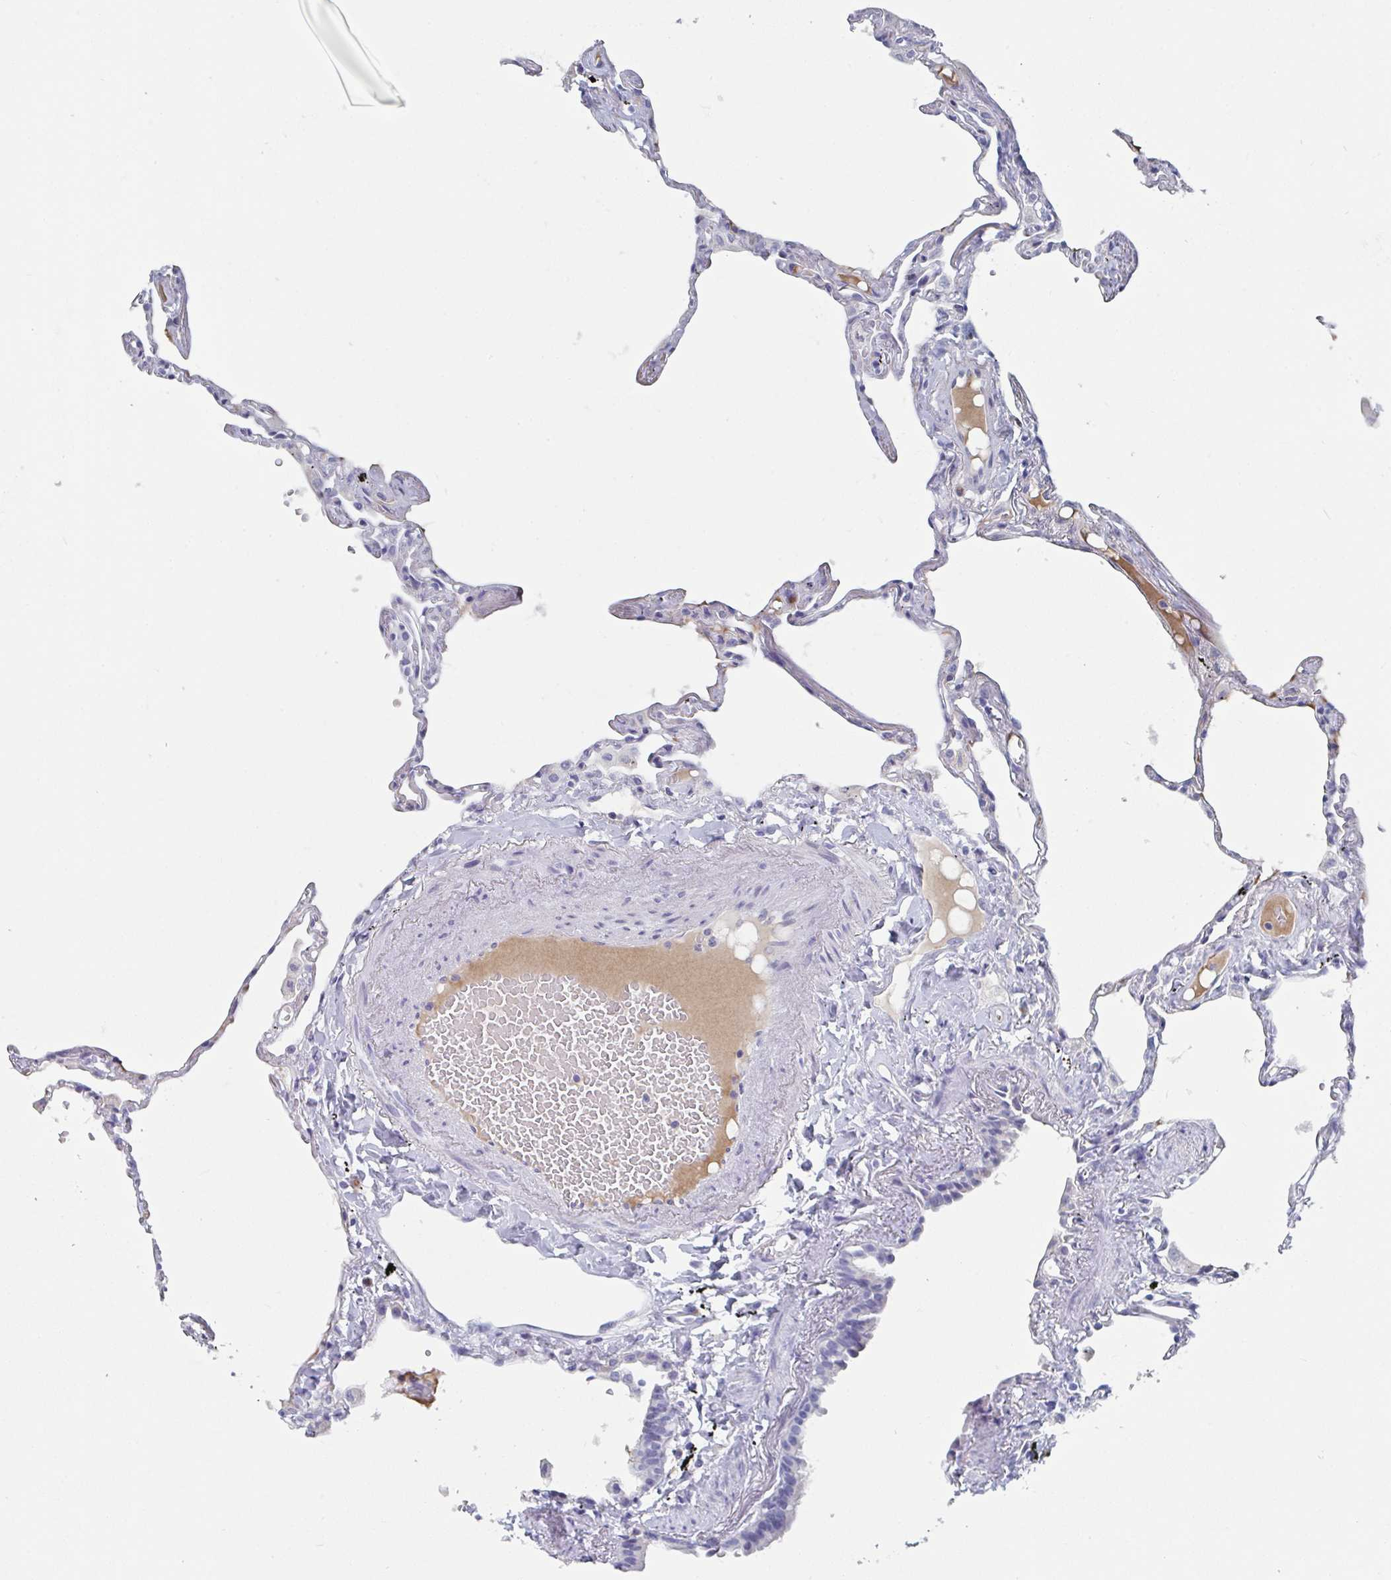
{"staining": {"intensity": "negative", "quantity": "none", "location": "none"}, "tissue": "lung", "cell_type": "Alveolar cells", "image_type": "normal", "snomed": [{"axis": "morphology", "description": "Normal tissue, NOS"}, {"axis": "topography", "description": "Lung"}], "caption": "High power microscopy micrograph of an immunohistochemistry micrograph of unremarkable lung, revealing no significant staining in alveolar cells. Brightfield microscopy of immunohistochemistry (IHC) stained with DAB (brown) and hematoxylin (blue), captured at high magnification.", "gene": "NT5C3B", "patient": {"sex": "female", "age": 67}}